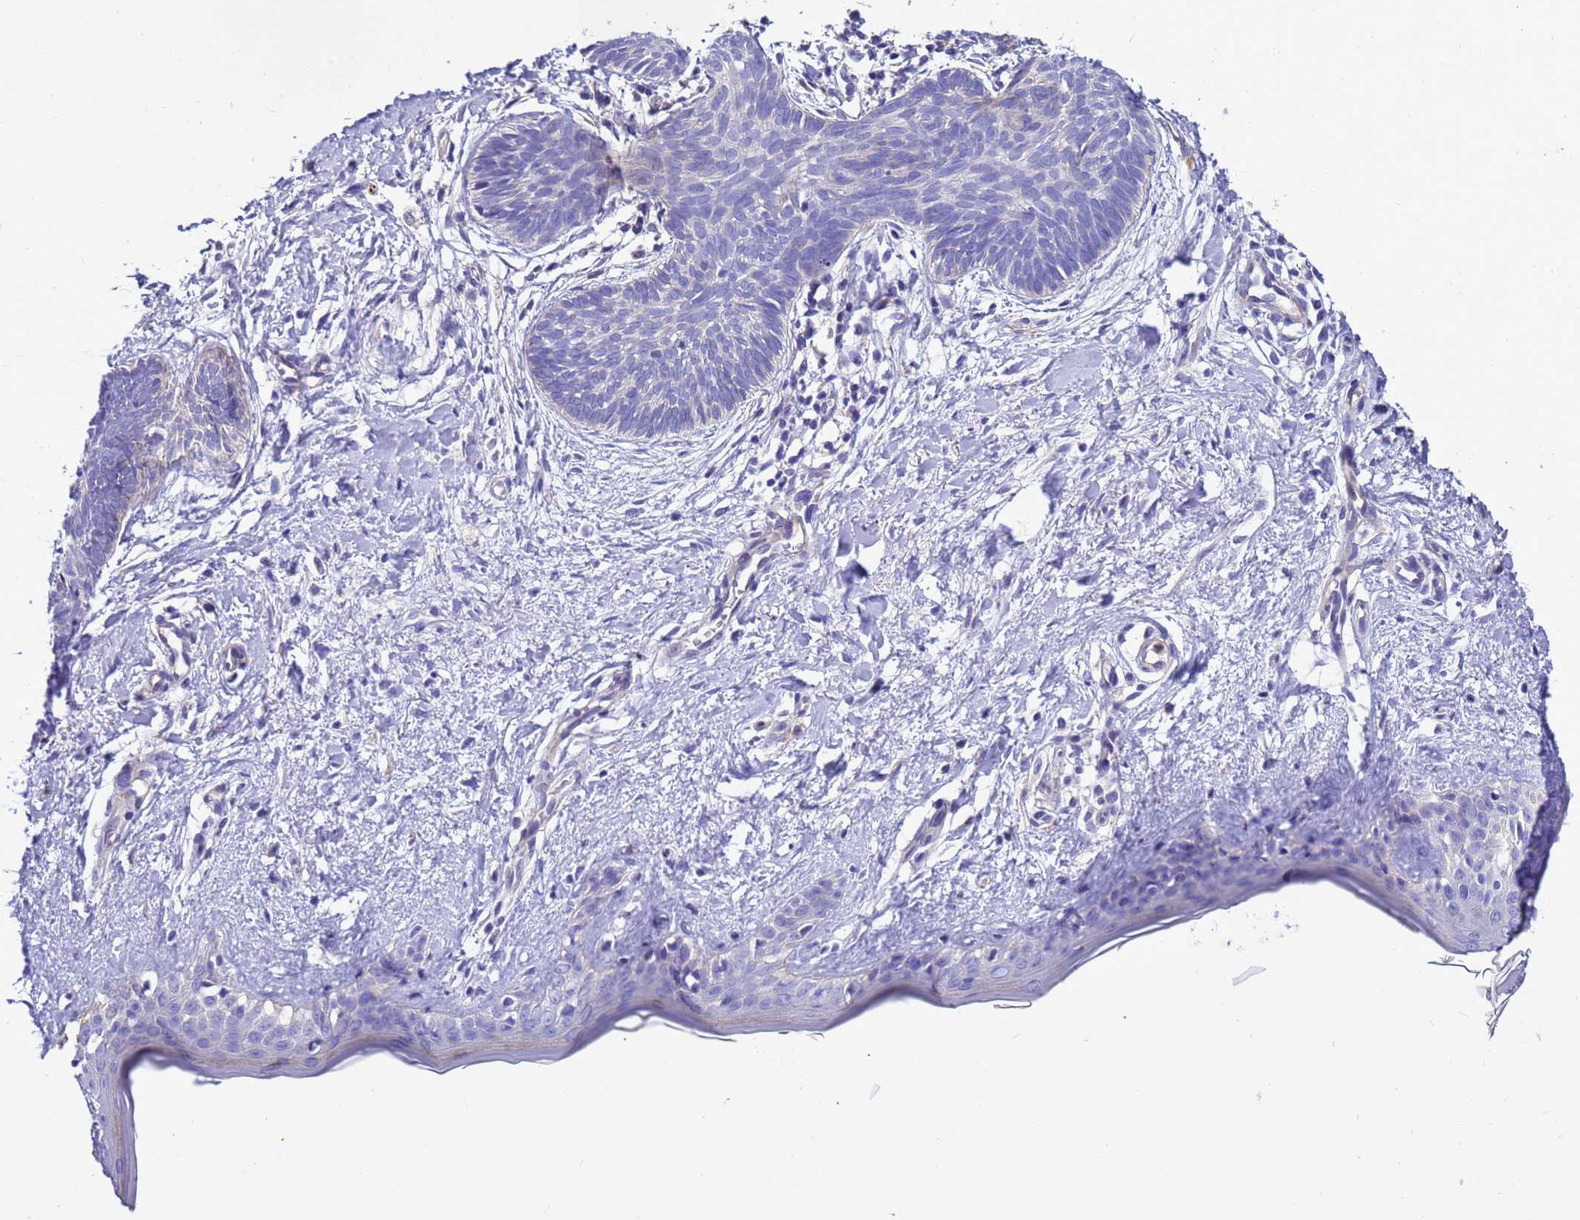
{"staining": {"intensity": "negative", "quantity": "none", "location": "none"}, "tissue": "skin cancer", "cell_type": "Tumor cells", "image_type": "cancer", "snomed": [{"axis": "morphology", "description": "Basal cell carcinoma"}, {"axis": "topography", "description": "Skin"}], "caption": "Tumor cells are negative for protein expression in human skin cancer.", "gene": "KICS2", "patient": {"sex": "female", "age": 81}}